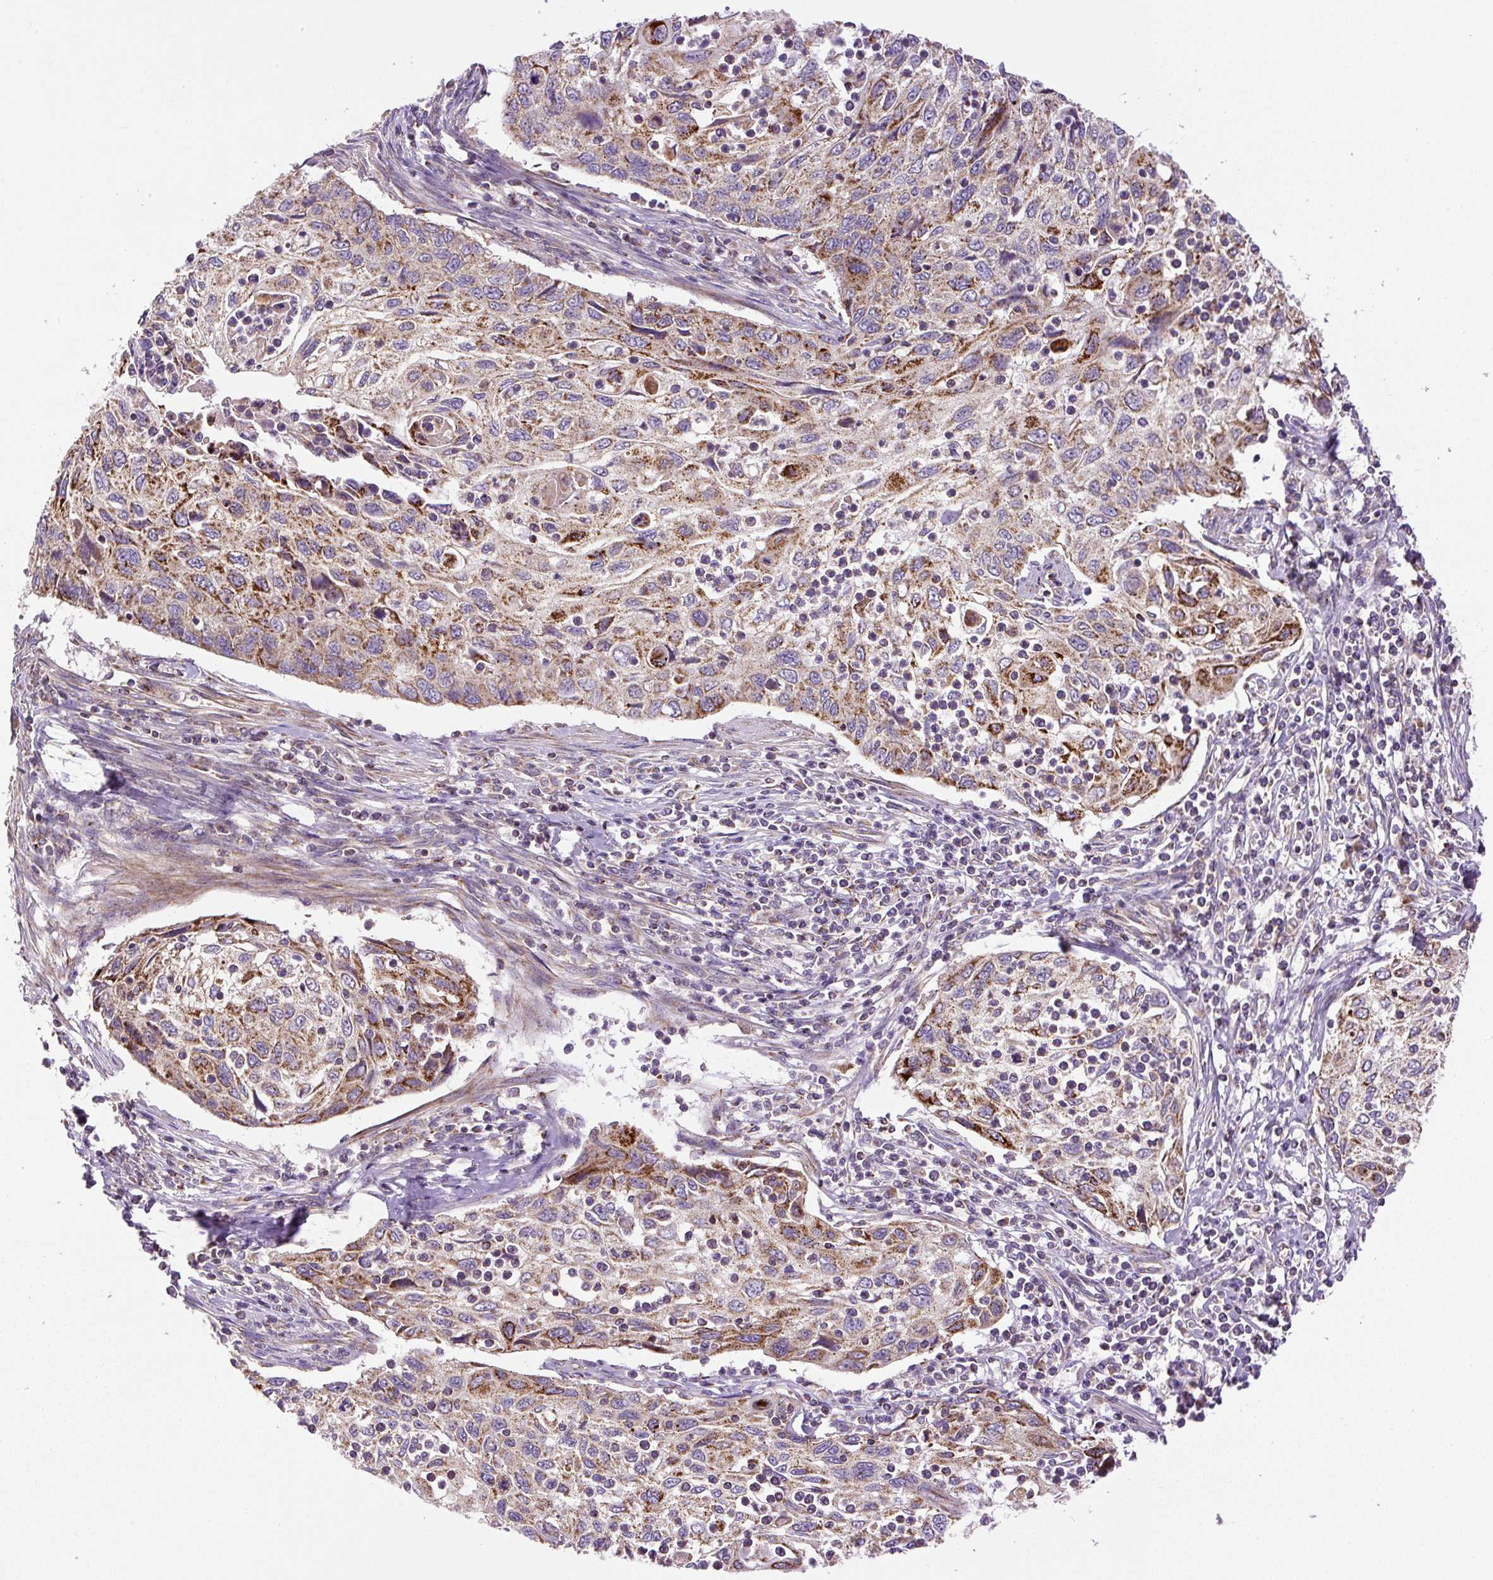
{"staining": {"intensity": "moderate", "quantity": ">75%", "location": "cytoplasmic/membranous"}, "tissue": "cervical cancer", "cell_type": "Tumor cells", "image_type": "cancer", "snomed": [{"axis": "morphology", "description": "Squamous cell carcinoma, NOS"}, {"axis": "topography", "description": "Cervix"}], "caption": "An immunohistochemistry (IHC) photomicrograph of tumor tissue is shown. Protein staining in brown highlights moderate cytoplasmic/membranous positivity in cervical cancer within tumor cells.", "gene": "ZNF547", "patient": {"sex": "female", "age": 70}}